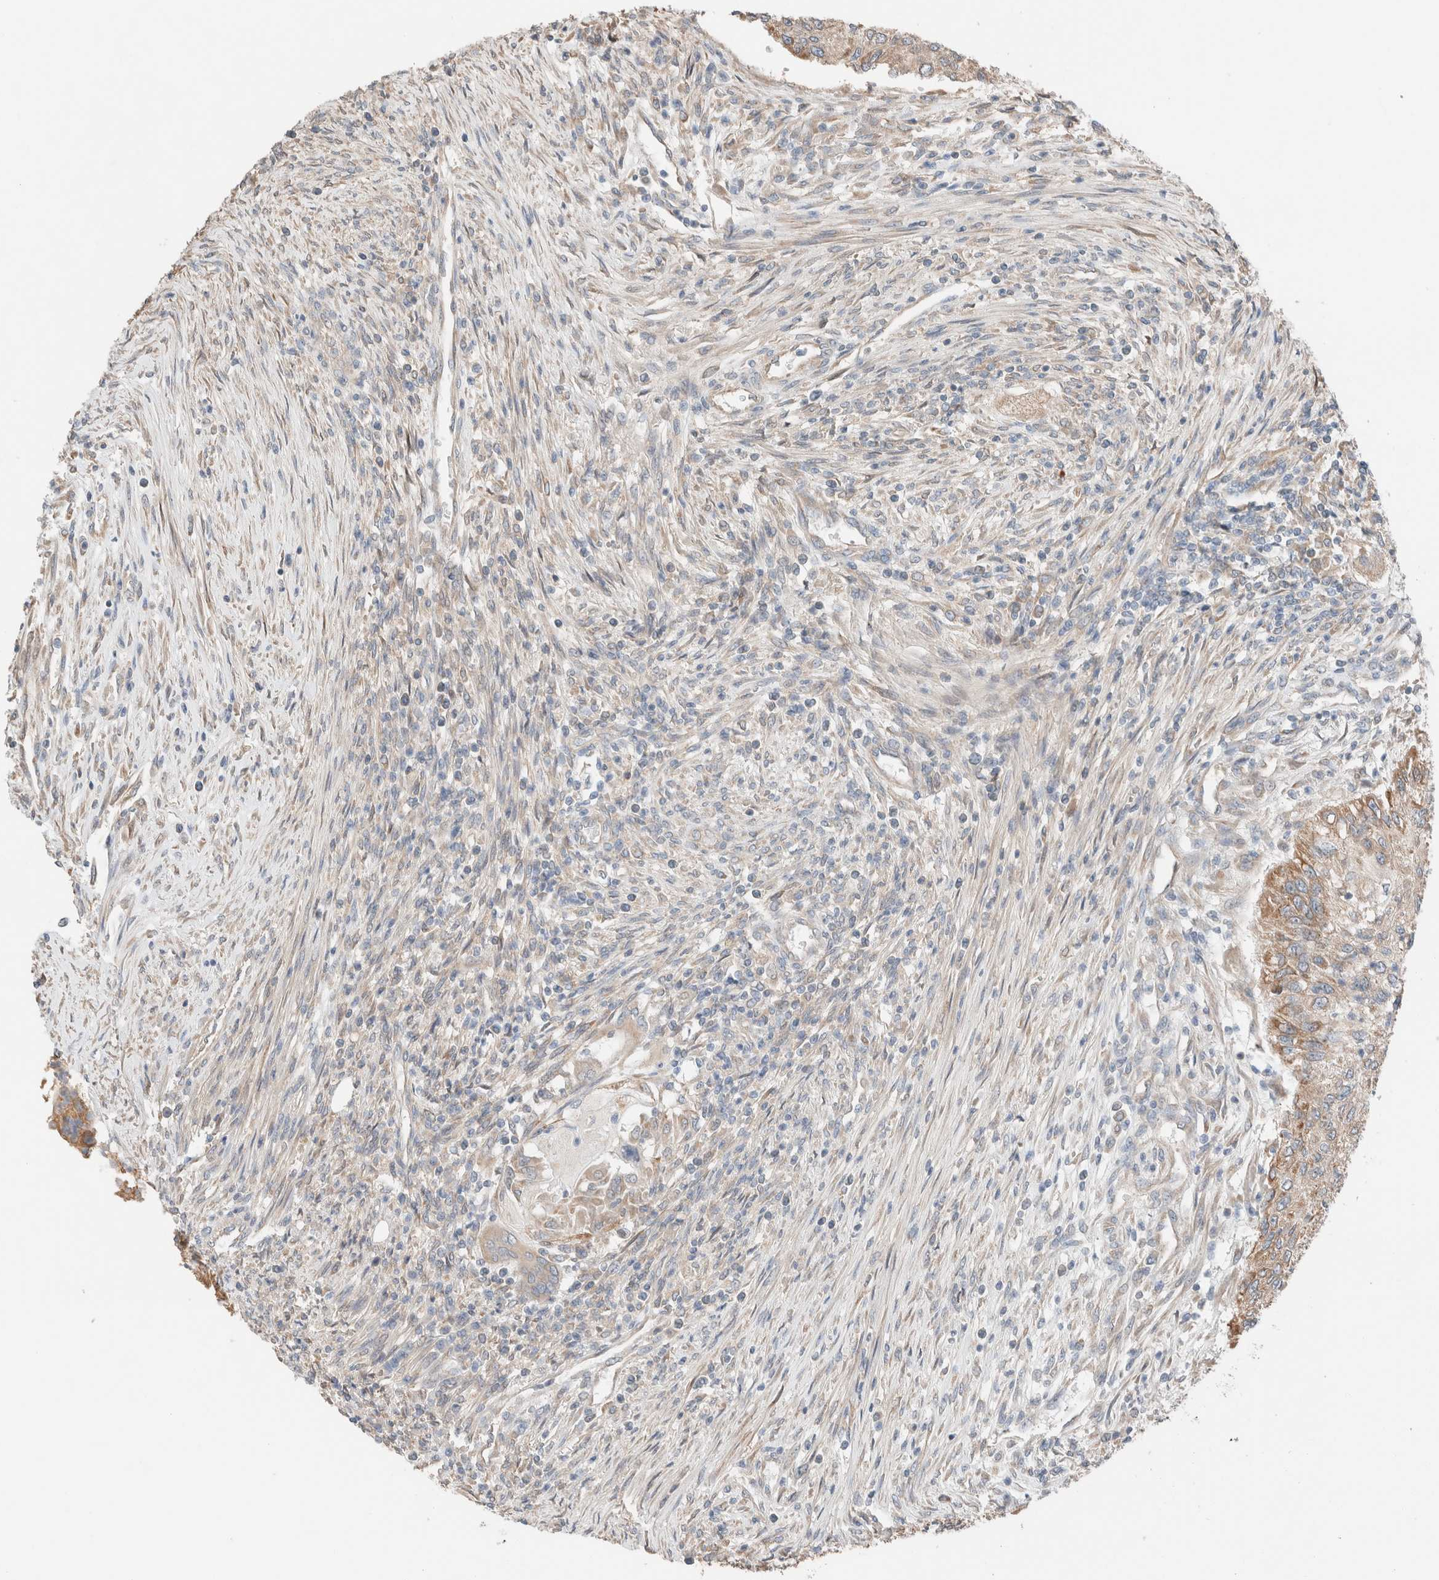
{"staining": {"intensity": "moderate", "quantity": "<25%", "location": "cytoplasmic/membranous"}, "tissue": "urothelial cancer", "cell_type": "Tumor cells", "image_type": "cancer", "snomed": [{"axis": "morphology", "description": "Urothelial carcinoma, High grade"}, {"axis": "topography", "description": "Urinary bladder"}], "caption": "Immunohistochemistry image of human urothelial cancer stained for a protein (brown), which shows low levels of moderate cytoplasmic/membranous positivity in about <25% of tumor cells.", "gene": "PCM1", "patient": {"sex": "female", "age": 60}}